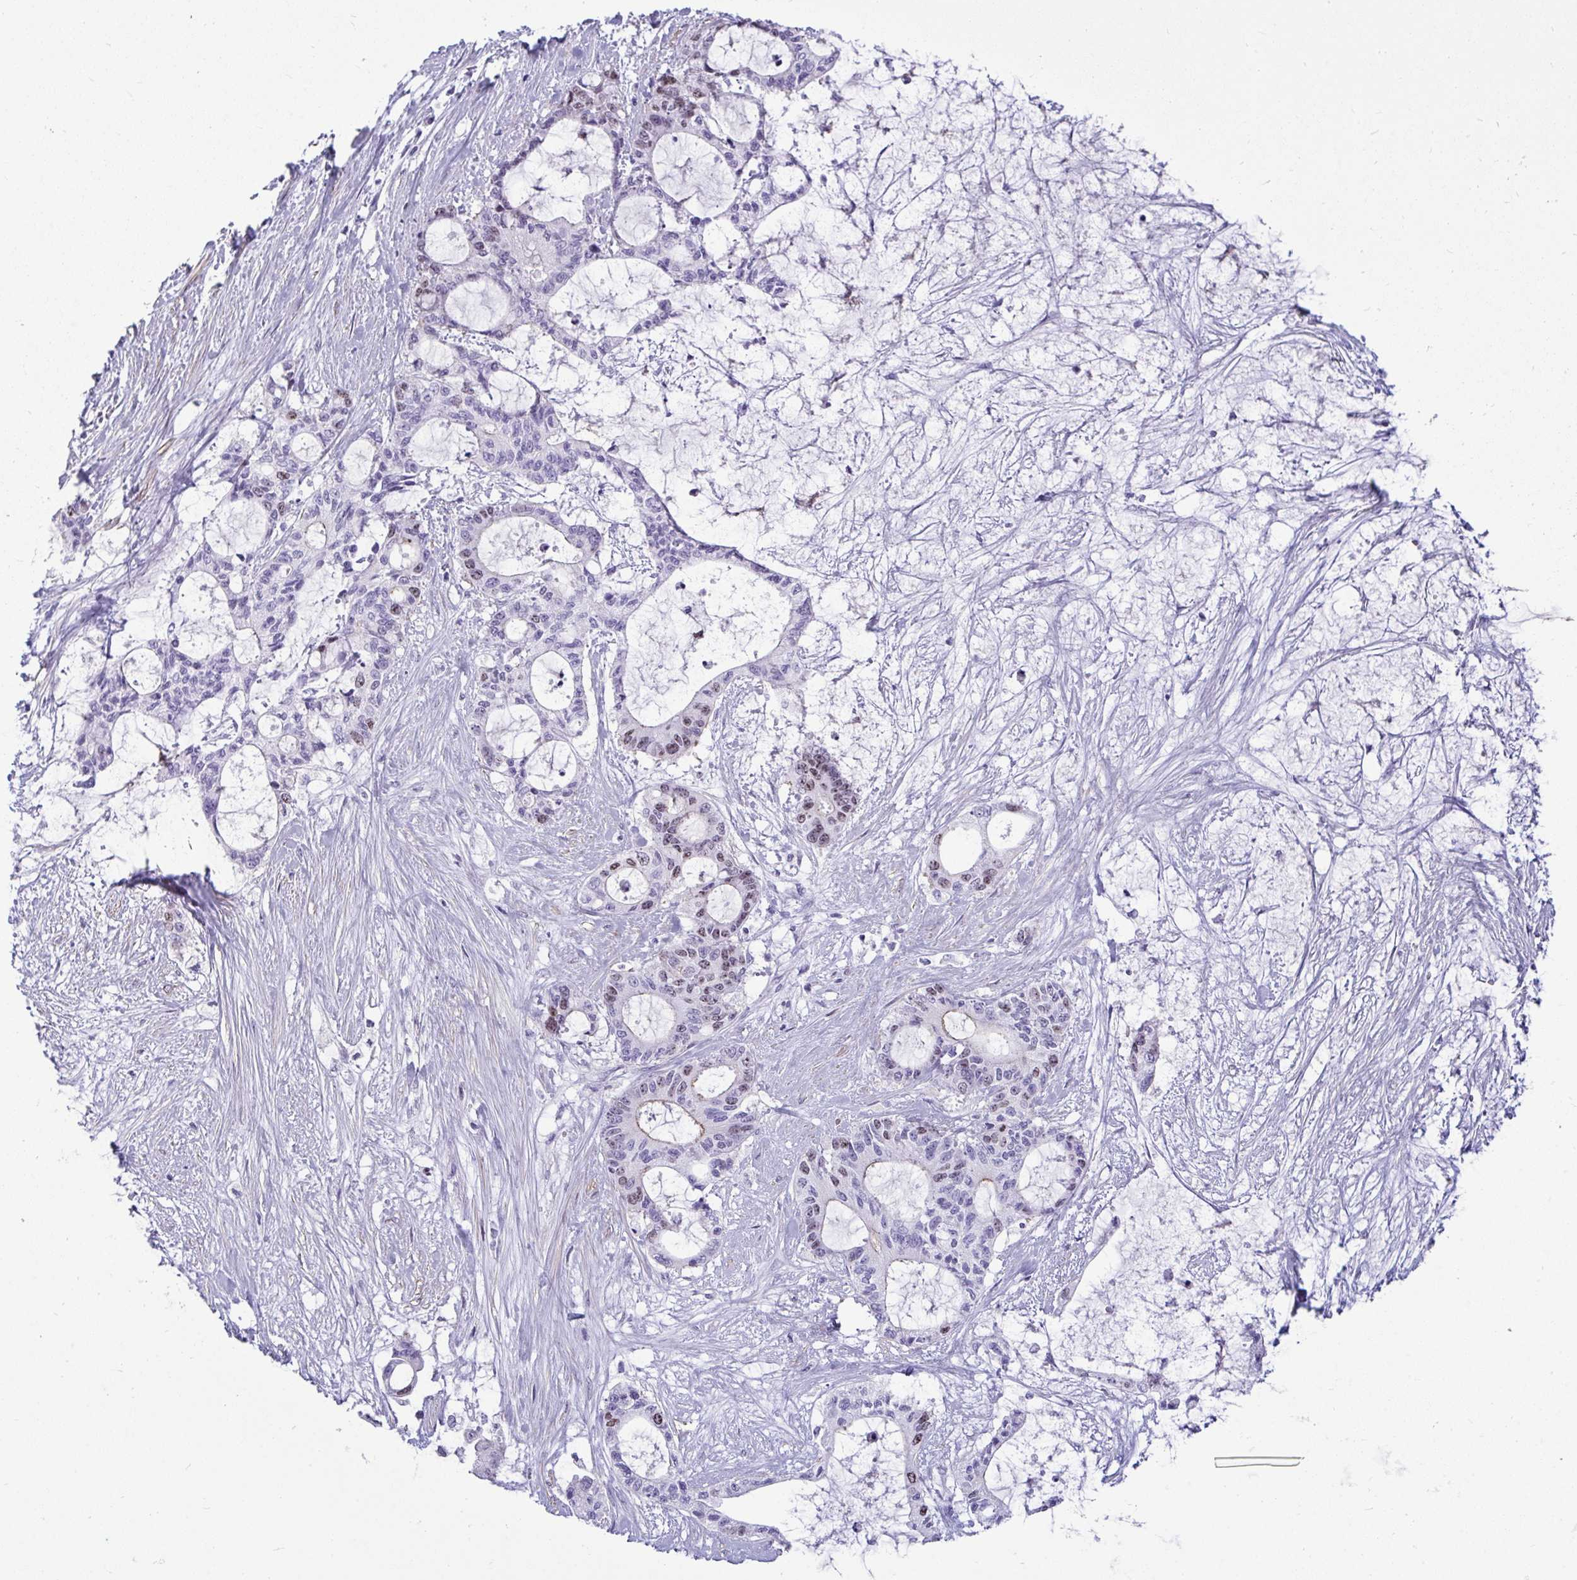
{"staining": {"intensity": "moderate", "quantity": "25%-75%", "location": "nuclear"}, "tissue": "liver cancer", "cell_type": "Tumor cells", "image_type": "cancer", "snomed": [{"axis": "morphology", "description": "Normal tissue, NOS"}, {"axis": "morphology", "description": "Cholangiocarcinoma"}, {"axis": "topography", "description": "Liver"}, {"axis": "topography", "description": "Peripheral nerve tissue"}], "caption": "Approximately 25%-75% of tumor cells in liver cholangiocarcinoma demonstrate moderate nuclear protein staining as visualized by brown immunohistochemical staining.", "gene": "SUZ12", "patient": {"sex": "female", "age": 73}}